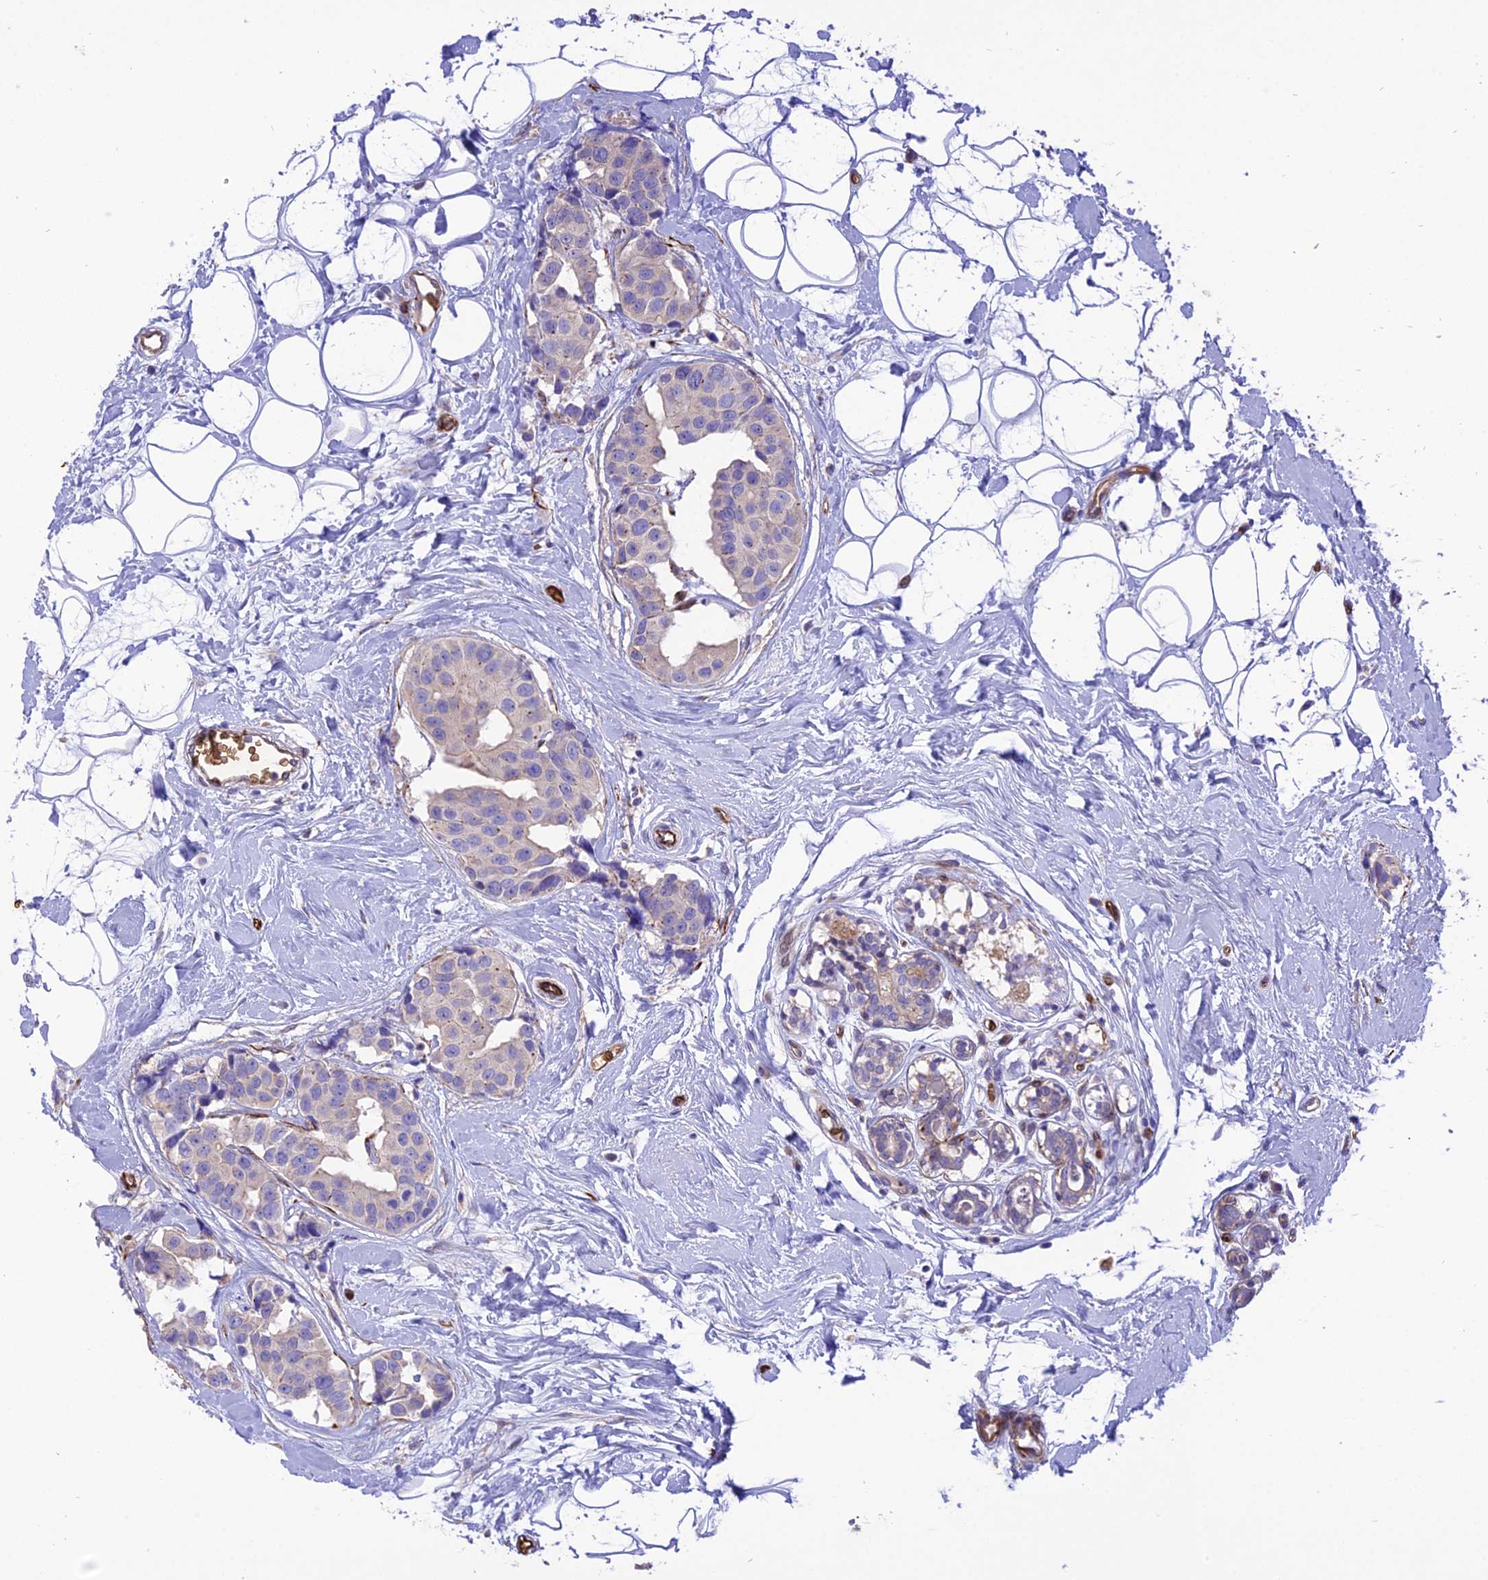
{"staining": {"intensity": "negative", "quantity": "none", "location": "none"}, "tissue": "breast cancer", "cell_type": "Tumor cells", "image_type": "cancer", "snomed": [{"axis": "morphology", "description": "Normal tissue, NOS"}, {"axis": "morphology", "description": "Duct carcinoma"}, {"axis": "topography", "description": "Breast"}], "caption": "The immunohistochemistry (IHC) photomicrograph has no significant positivity in tumor cells of breast intraductal carcinoma tissue.", "gene": "TTC4", "patient": {"sex": "female", "age": 39}}